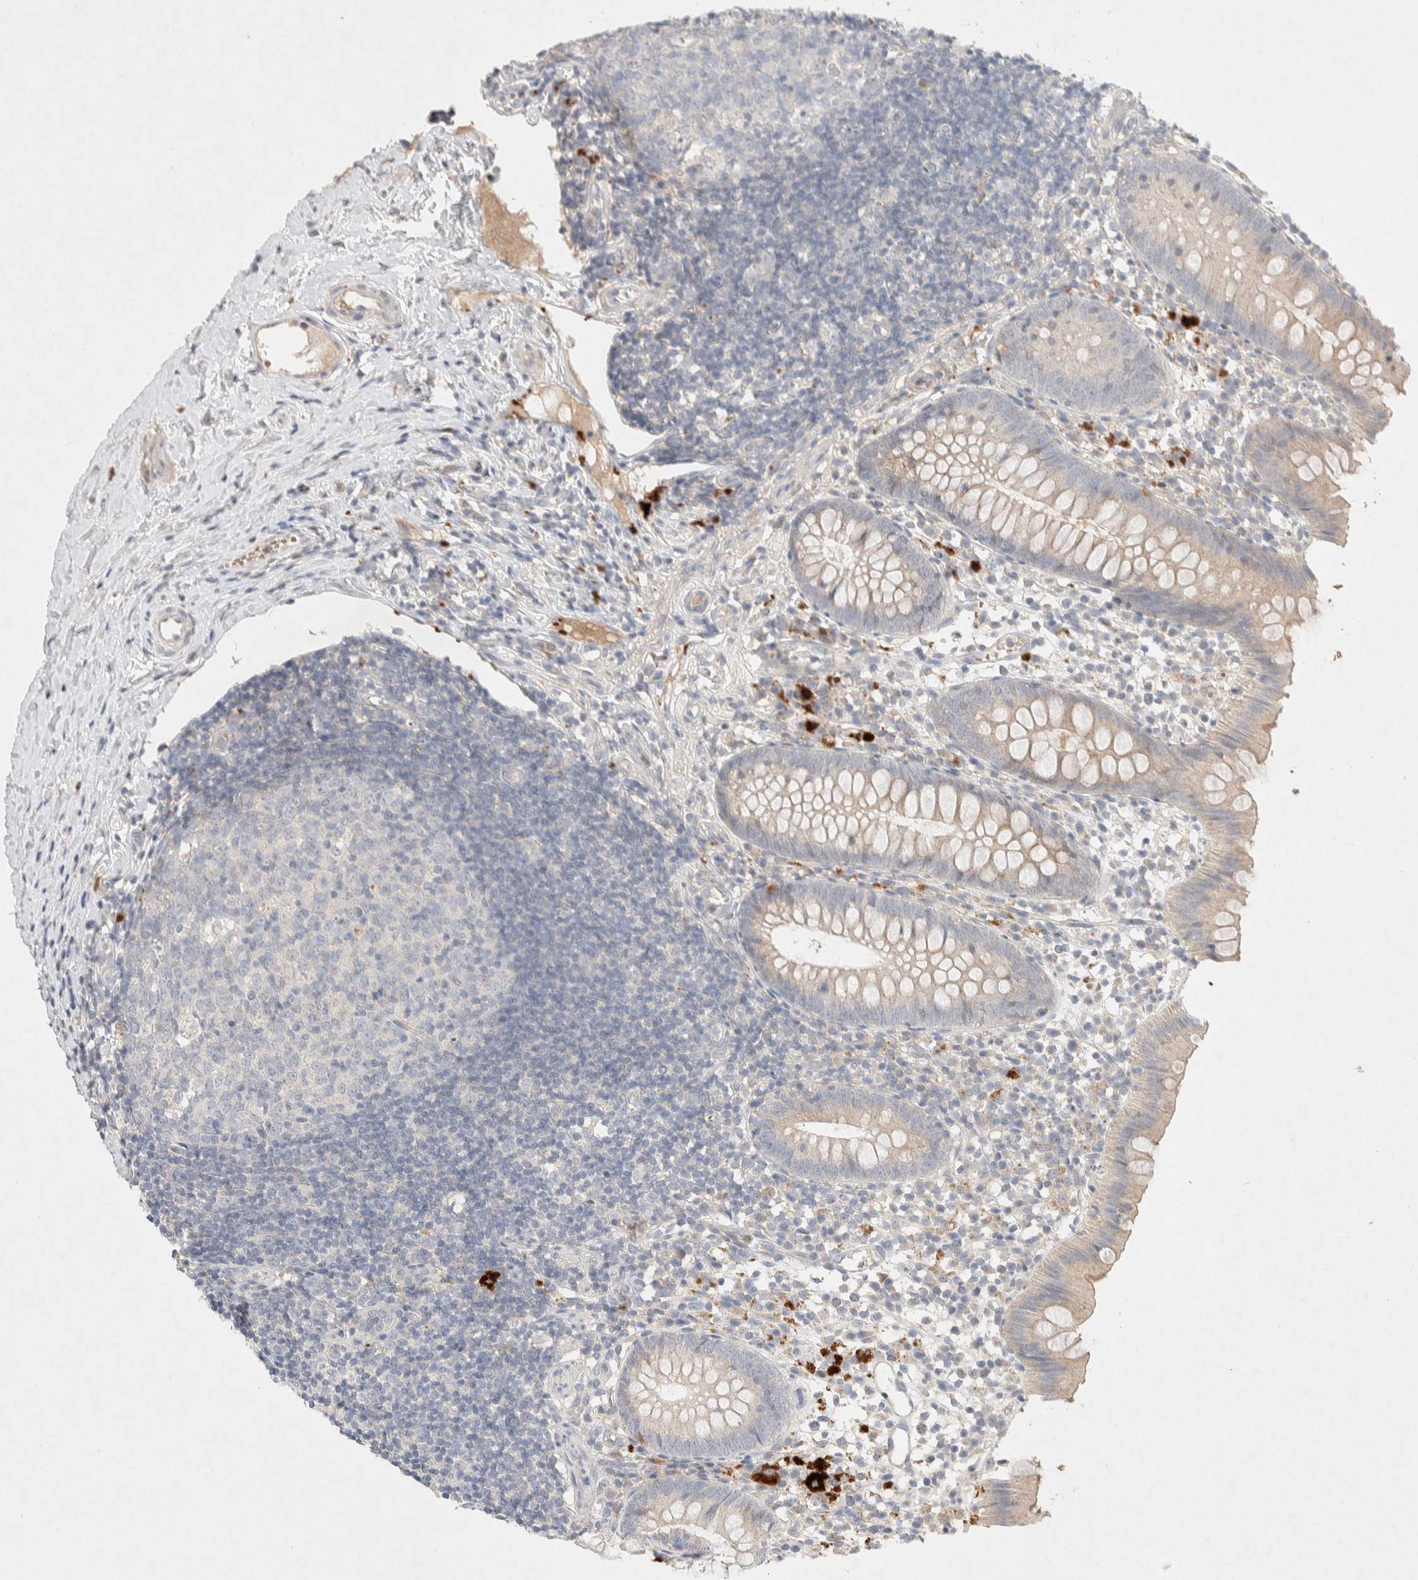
{"staining": {"intensity": "weak", "quantity": ">75%", "location": "cytoplasmic/membranous"}, "tissue": "appendix", "cell_type": "Glandular cells", "image_type": "normal", "snomed": [{"axis": "morphology", "description": "Normal tissue, NOS"}, {"axis": "topography", "description": "Appendix"}], "caption": "Weak cytoplasmic/membranous positivity is identified in approximately >75% of glandular cells in benign appendix. (Brightfield microscopy of DAB IHC at high magnification).", "gene": "GNAI1", "patient": {"sex": "female", "age": 20}}